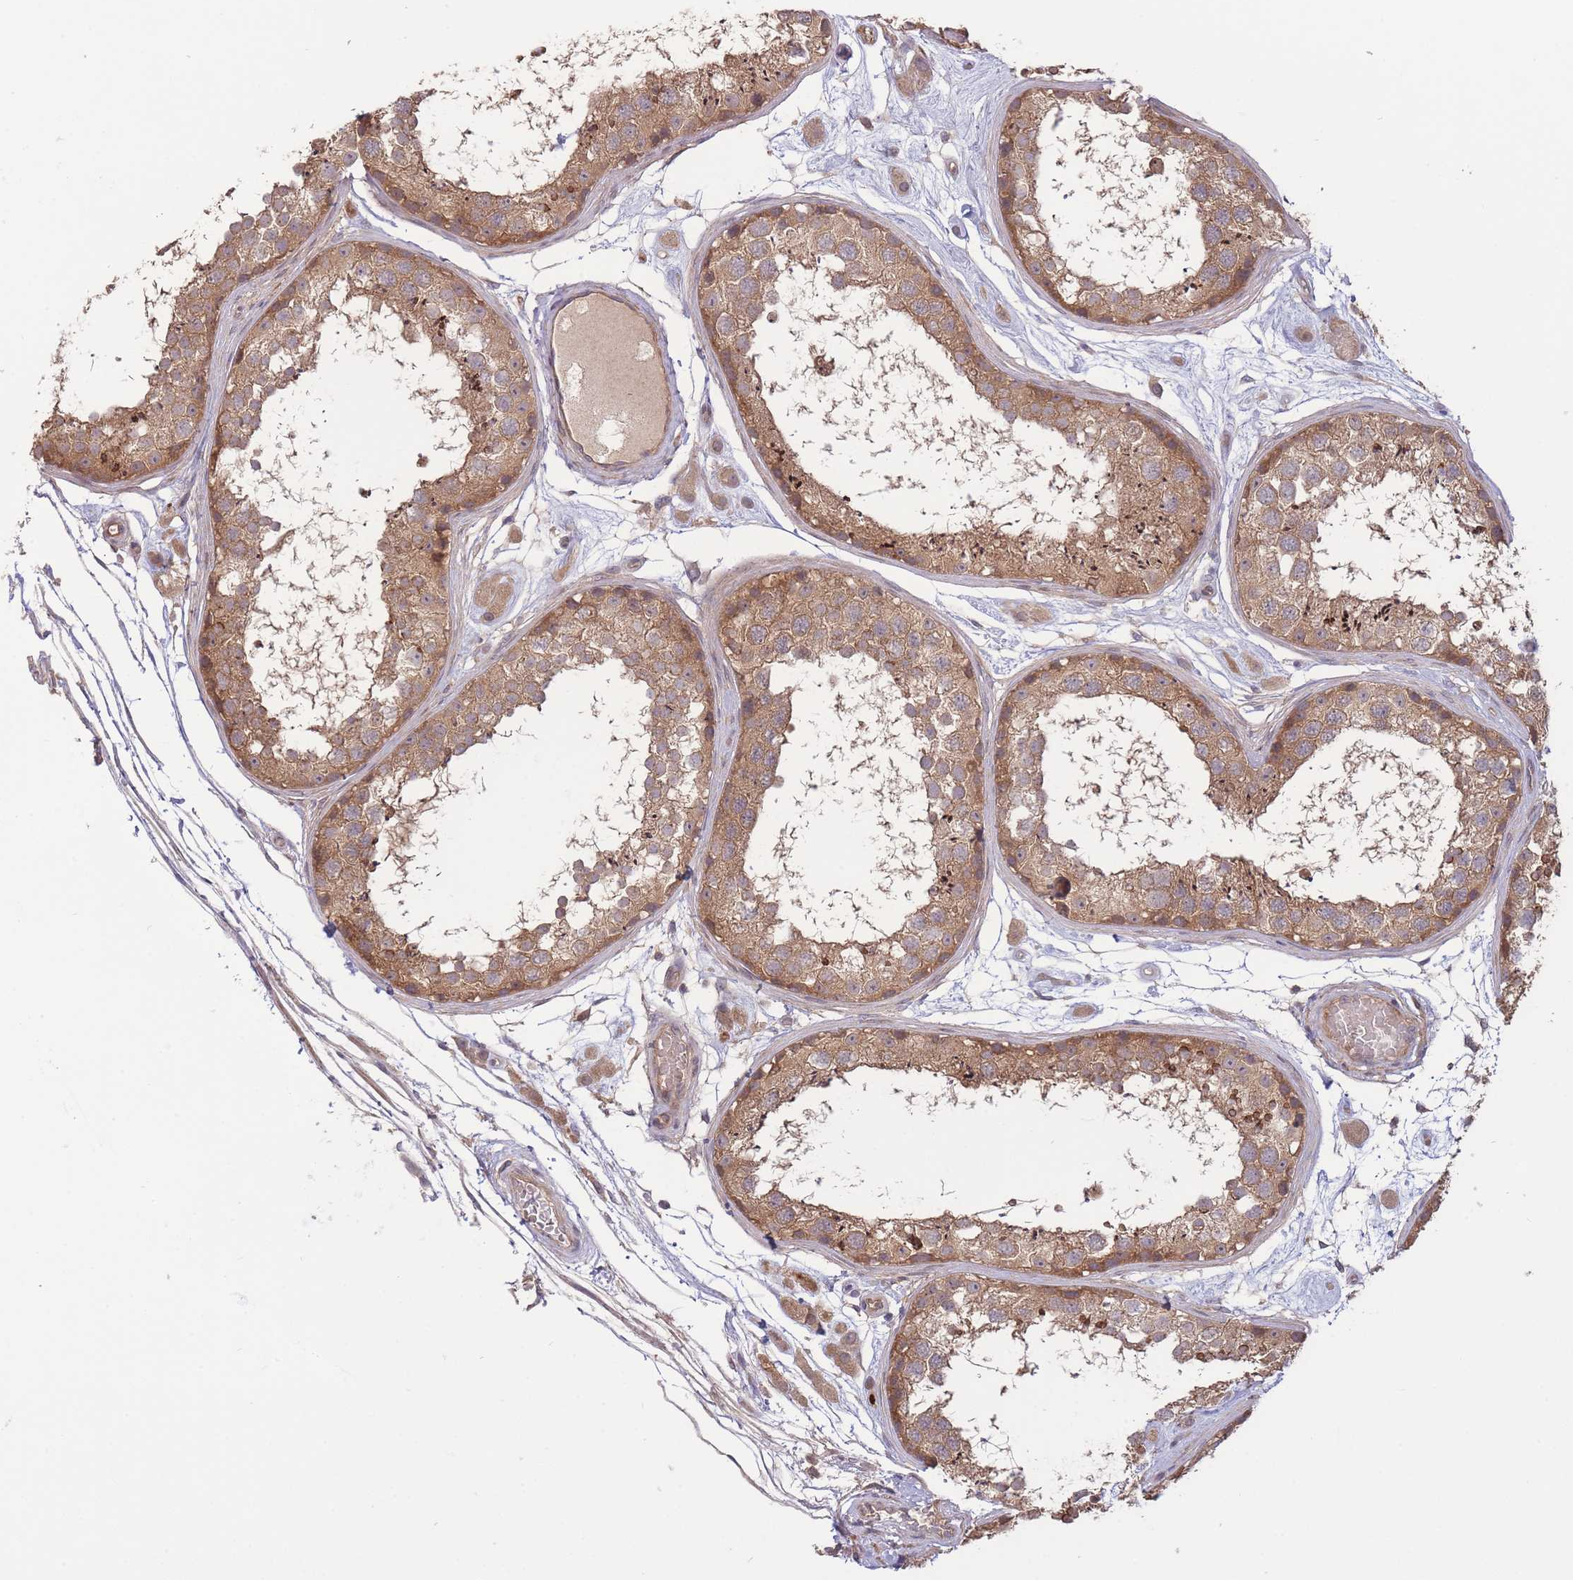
{"staining": {"intensity": "moderate", "quantity": ">75%", "location": "cytoplasmic/membranous"}, "tissue": "testis", "cell_type": "Cells in seminiferous ducts", "image_type": "normal", "snomed": [{"axis": "morphology", "description": "Normal tissue, NOS"}, {"axis": "topography", "description": "Testis"}], "caption": "Normal testis displays moderate cytoplasmic/membranous positivity in approximately >75% of cells in seminiferous ducts.", "gene": "ZNF304", "patient": {"sex": "male", "age": 25}}